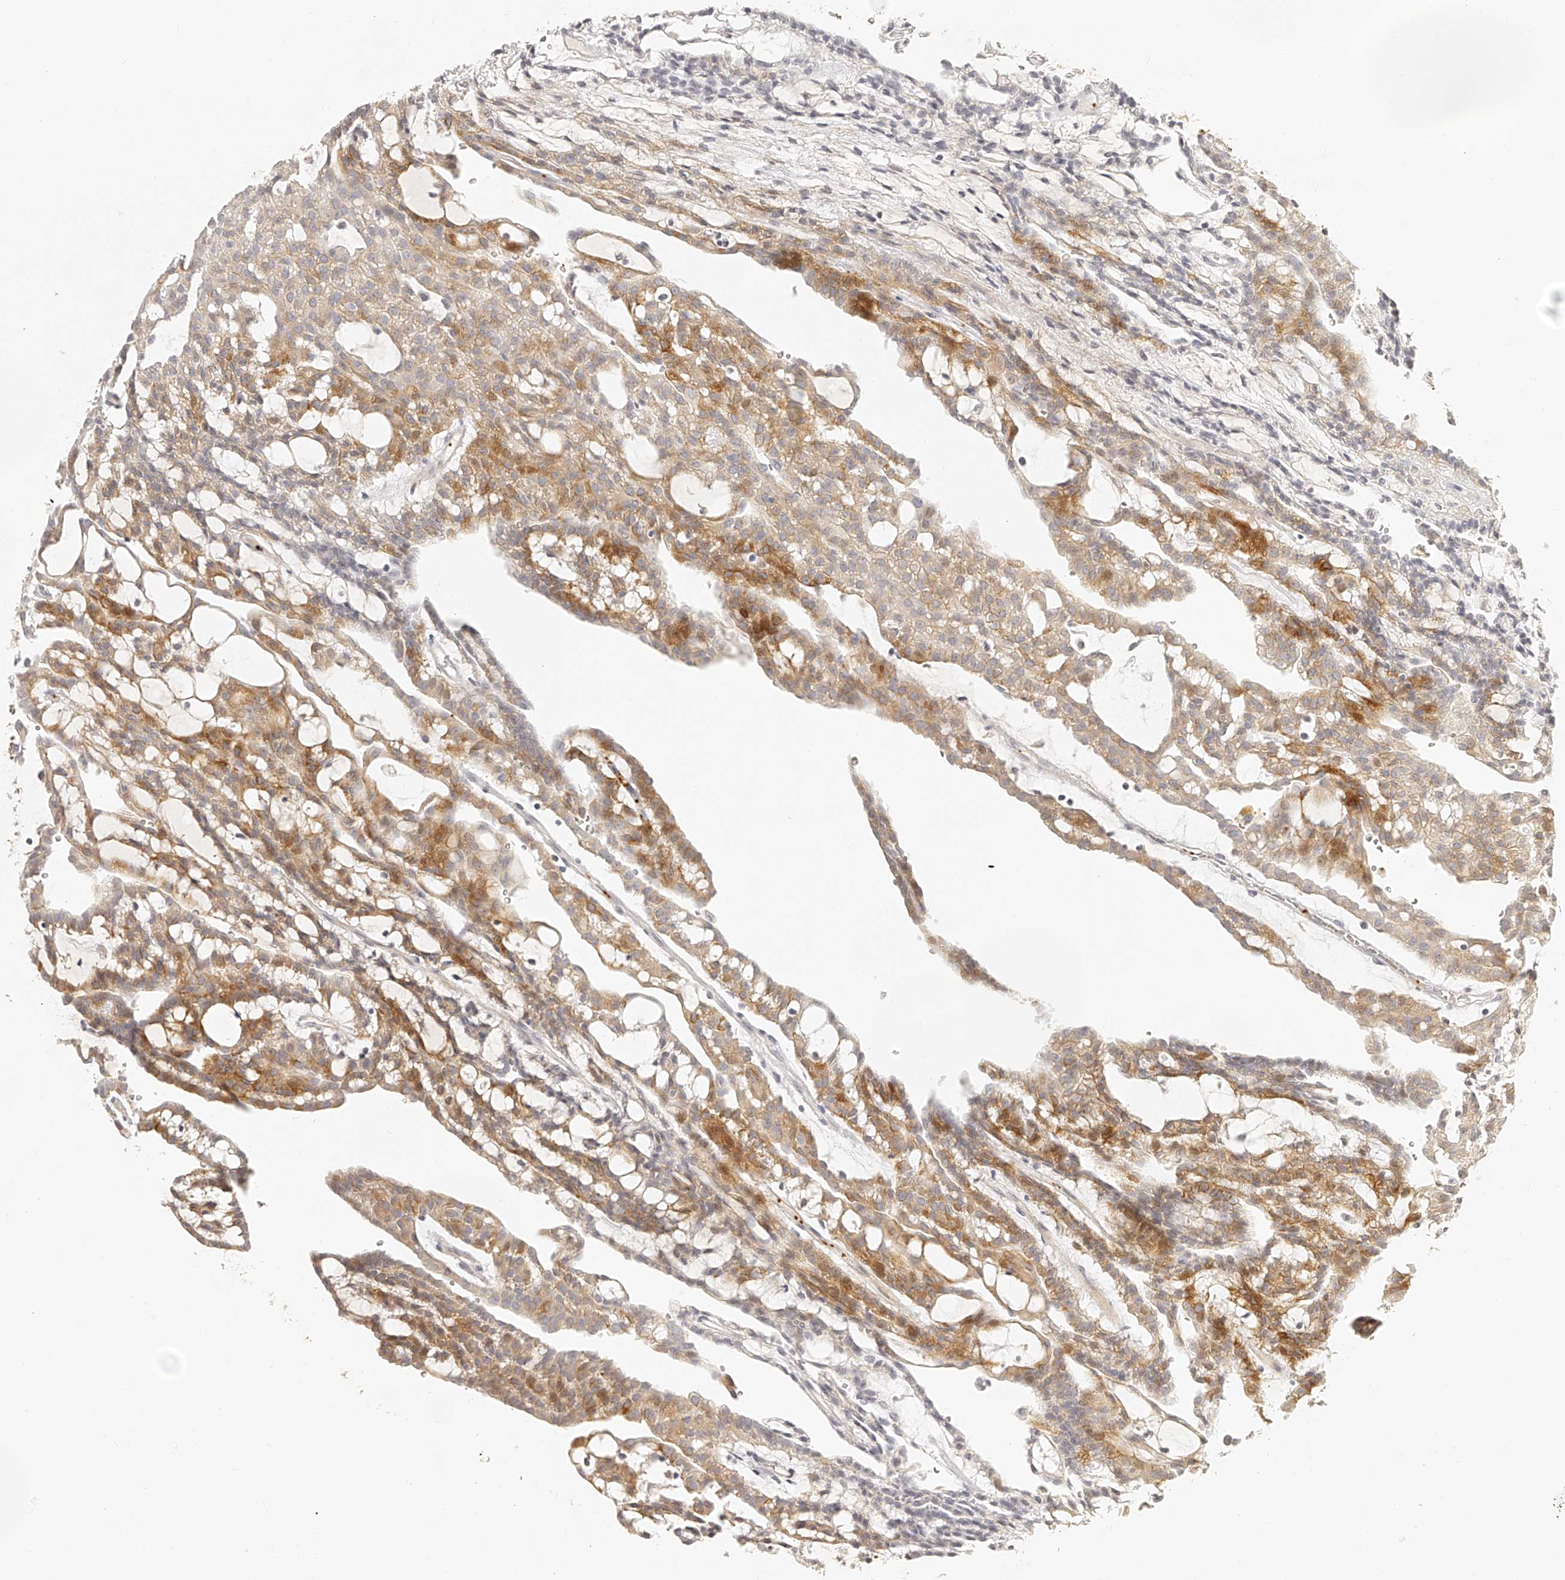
{"staining": {"intensity": "moderate", "quantity": ">75%", "location": "cytoplasmic/membranous"}, "tissue": "renal cancer", "cell_type": "Tumor cells", "image_type": "cancer", "snomed": [{"axis": "morphology", "description": "Adenocarcinoma, NOS"}, {"axis": "topography", "description": "Kidney"}], "caption": "Protein staining by immunohistochemistry demonstrates moderate cytoplasmic/membranous expression in approximately >75% of tumor cells in renal adenocarcinoma.", "gene": "ITGB3", "patient": {"sex": "male", "age": 63}}